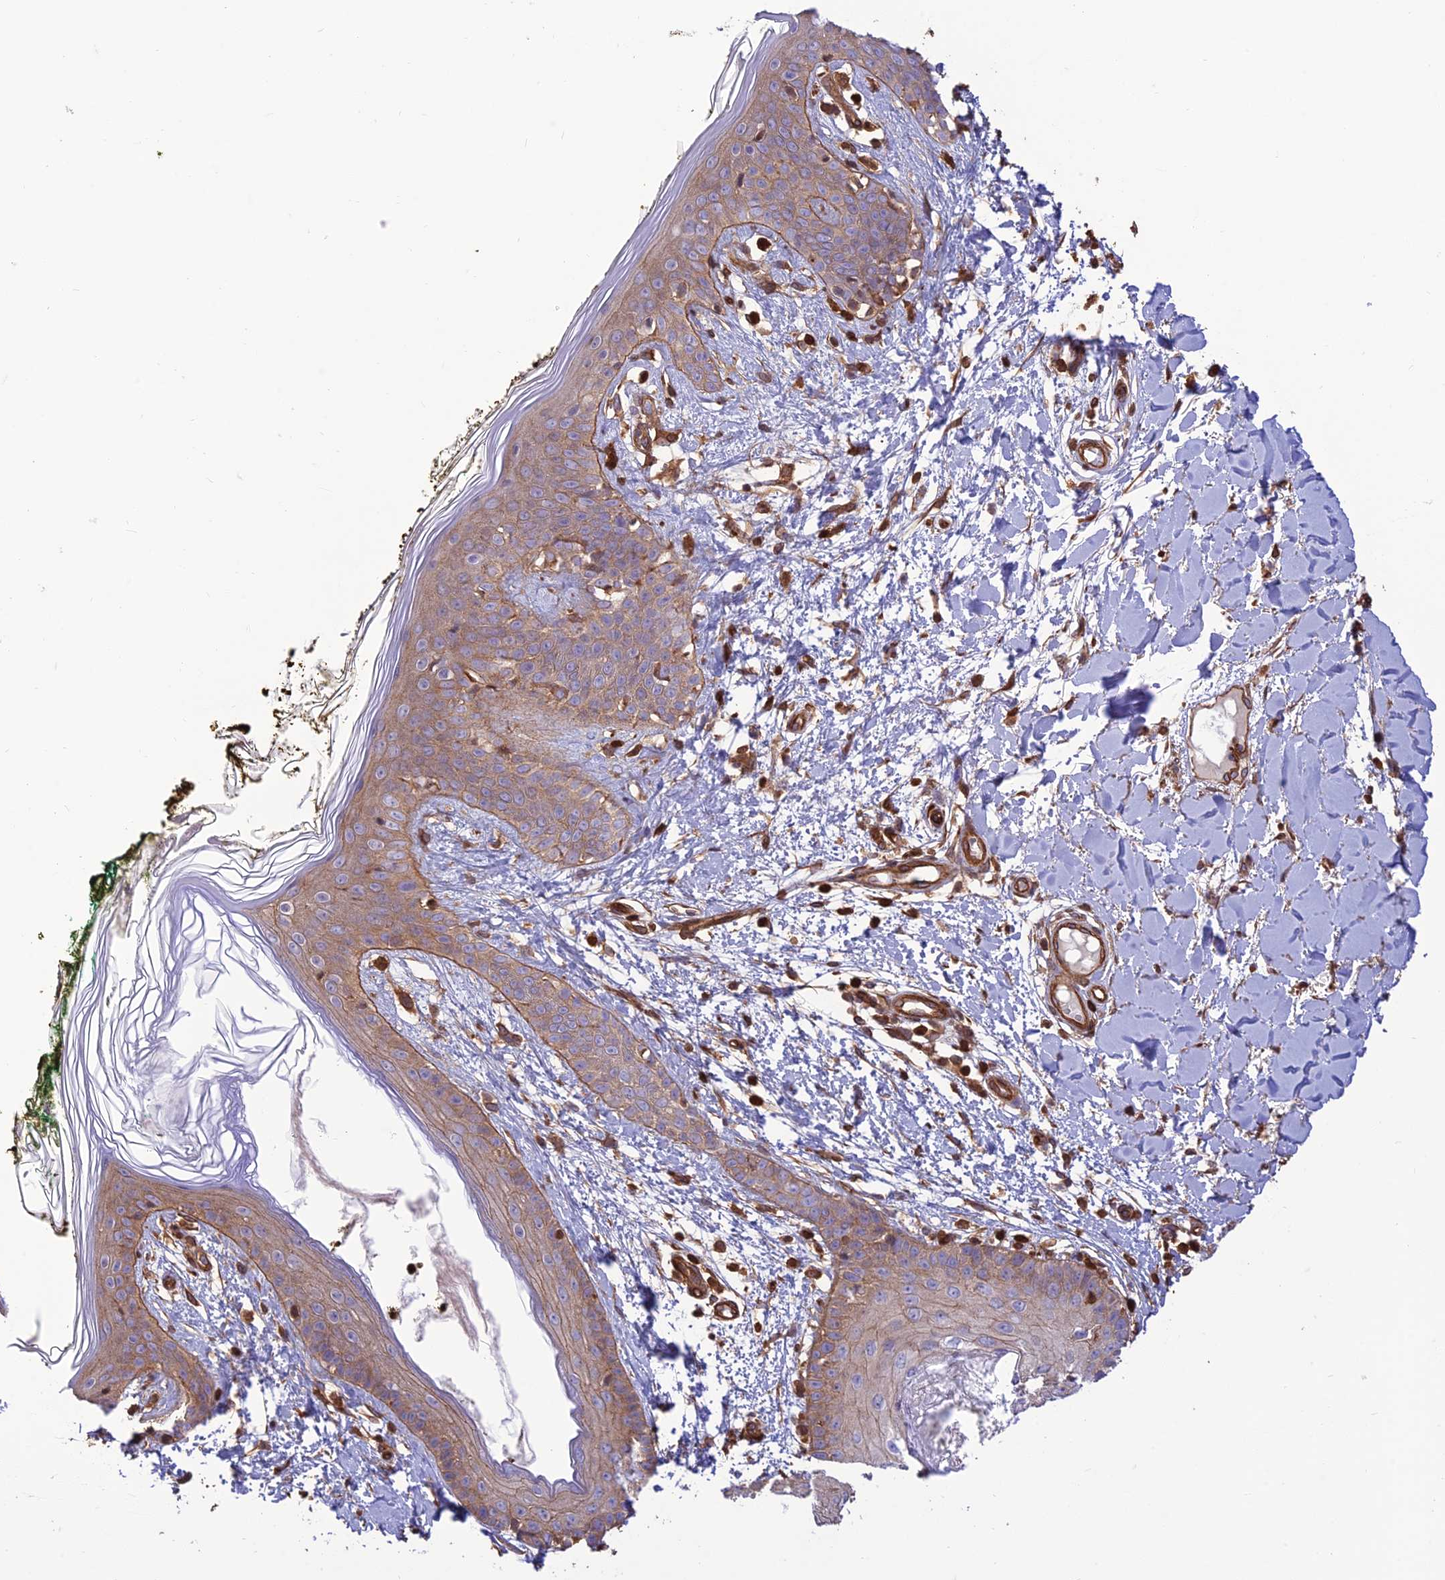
{"staining": {"intensity": "moderate", "quantity": ">75%", "location": "cytoplasmic/membranous"}, "tissue": "skin", "cell_type": "Fibroblasts", "image_type": "normal", "snomed": [{"axis": "morphology", "description": "Normal tissue, NOS"}, {"axis": "topography", "description": "Skin"}], "caption": "Moderate cytoplasmic/membranous positivity for a protein is seen in approximately >75% of fibroblasts of benign skin using IHC.", "gene": "HPSE2", "patient": {"sex": "female", "age": 34}}